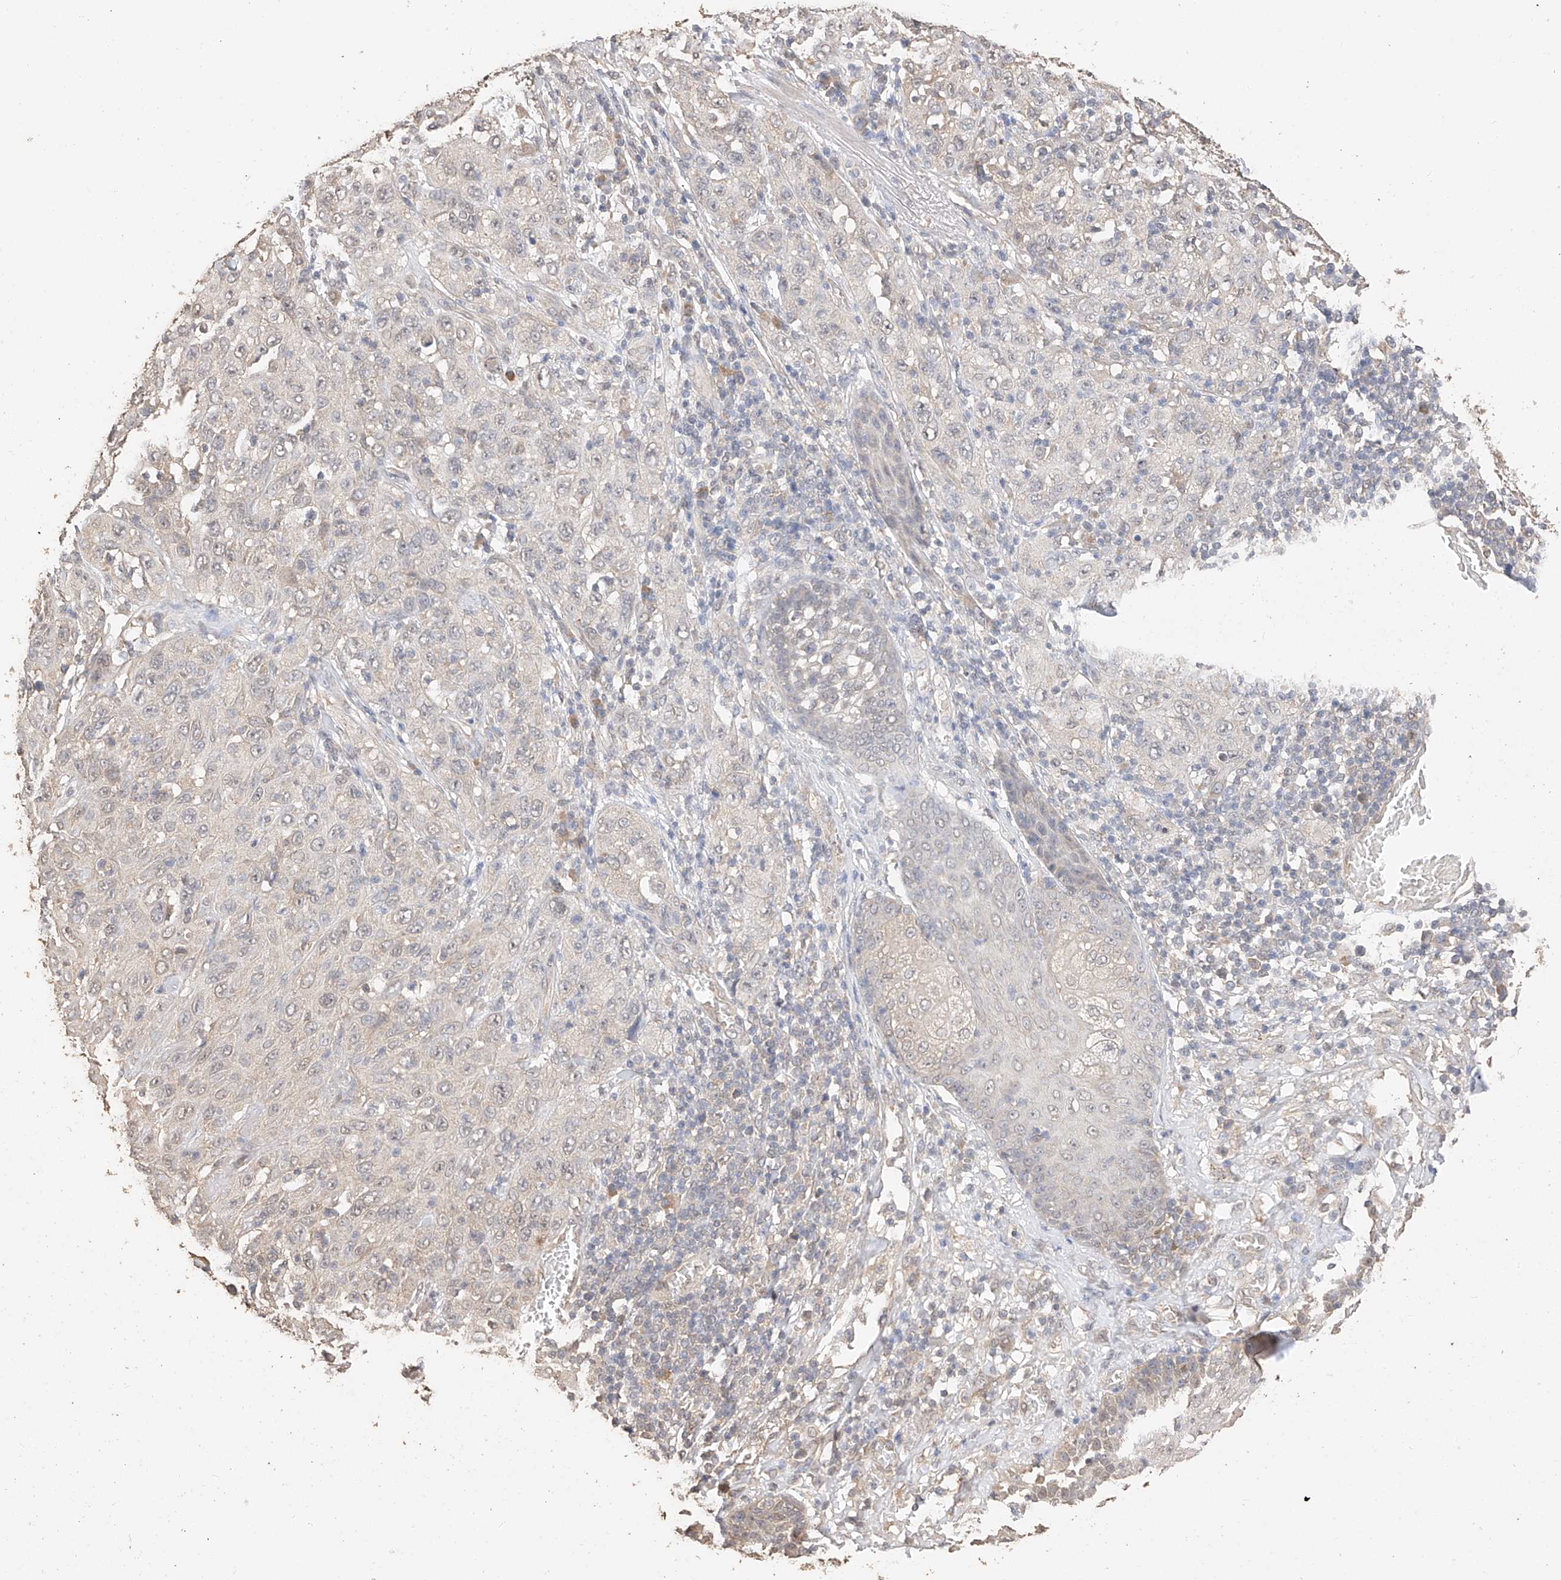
{"staining": {"intensity": "negative", "quantity": "none", "location": "none"}, "tissue": "skin cancer", "cell_type": "Tumor cells", "image_type": "cancer", "snomed": [{"axis": "morphology", "description": "Squamous cell carcinoma, NOS"}, {"axis": "topography", "description": "Skin"}], "caption": "Human skin squamous cell carcinoma stained for a protein using IHC reveals no staining in tumor cells.", "gene": "IL22RA2", "patient": {"sex": "female", "age": 88}}